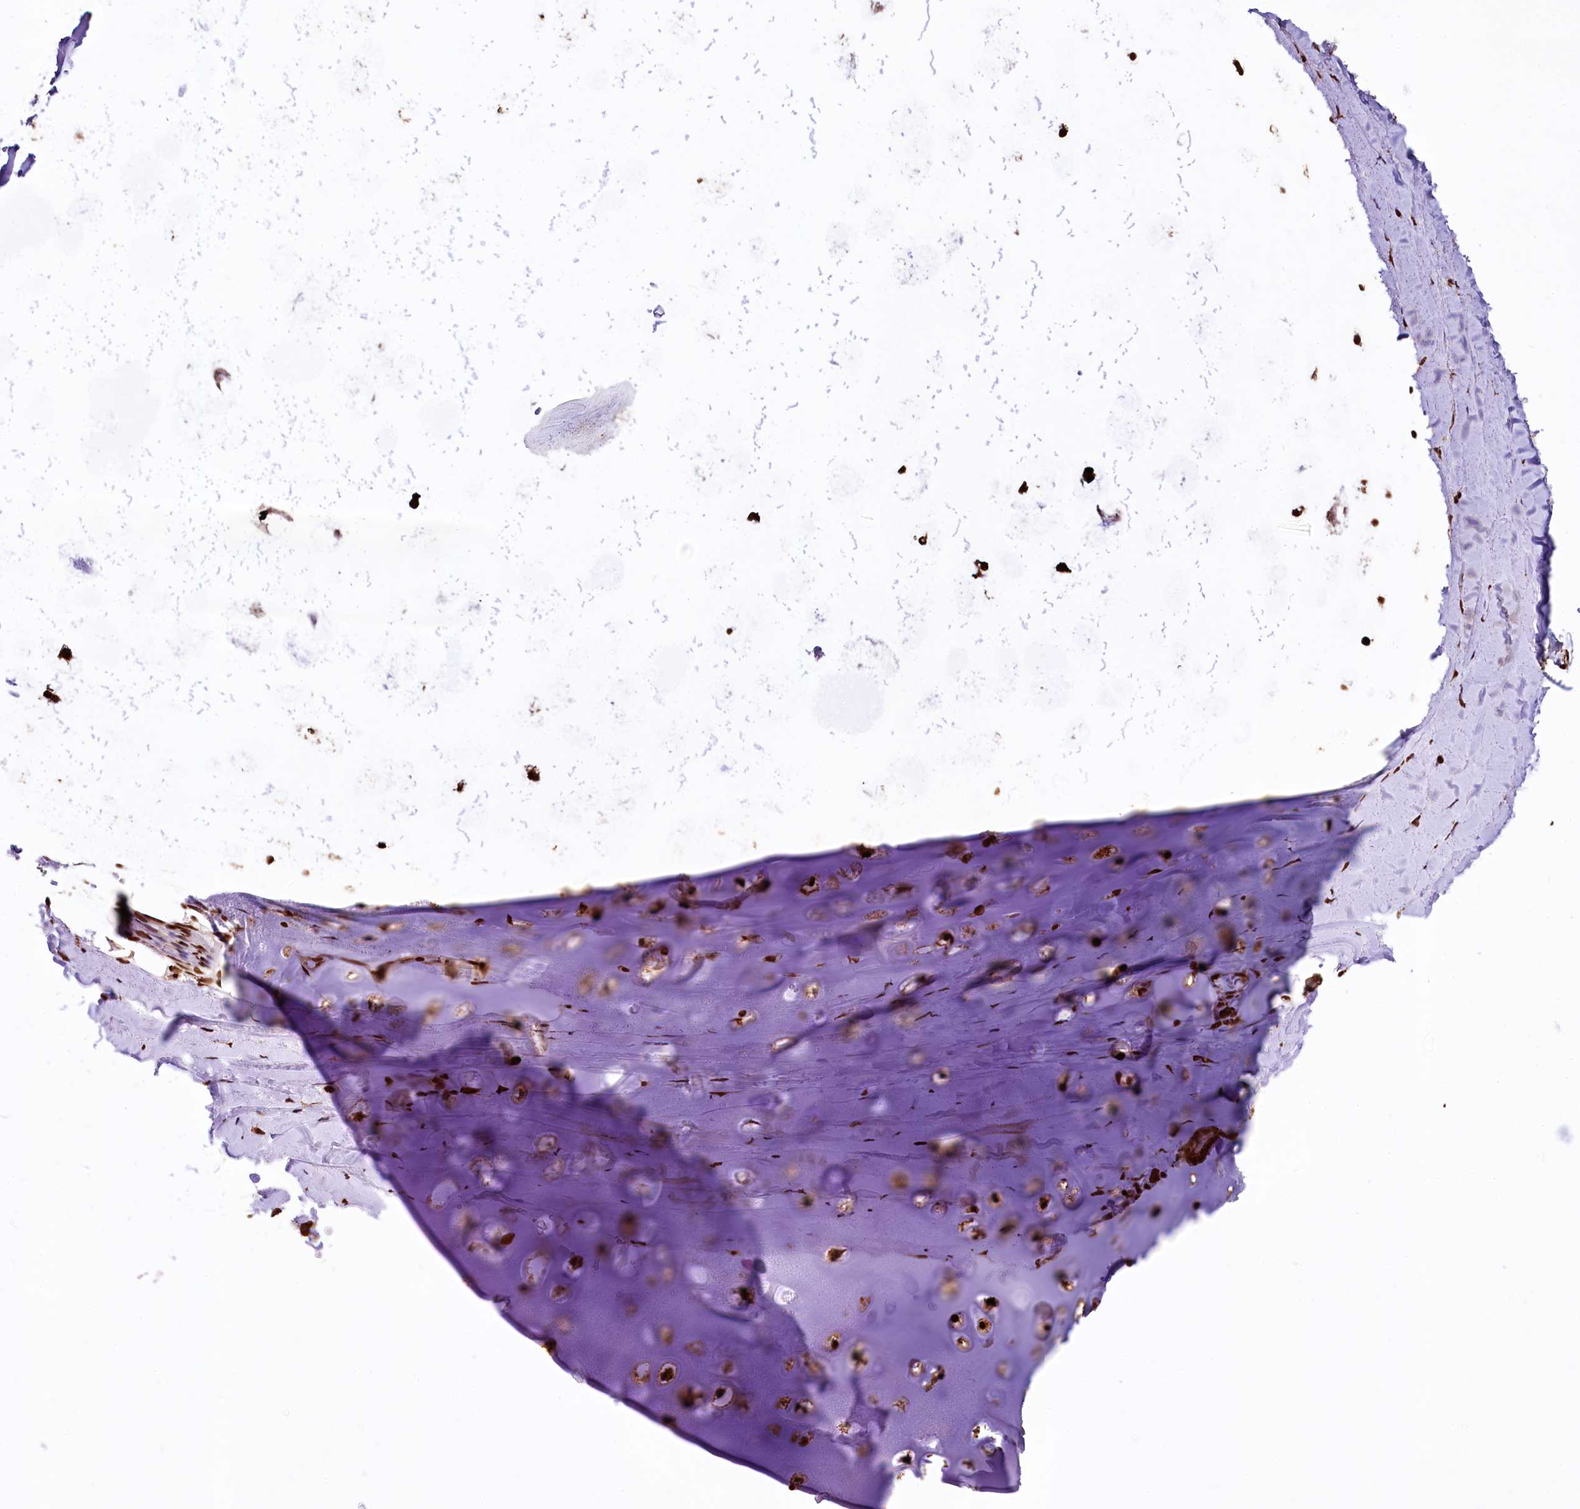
{"staining": {"intensity": "moderate", "quantity": ">75%", "location": "nuclear"}, "tissue": "adipose tissue", "cell_type": "Adipocytes", "image_type": "normal", "snomed": [{"axis": "morphology", "description": "Normal tissue, NOS"}, {"axis": "topography", "description": "Lymph node"}, {"axis": "topography", "description": "Bronchus"}], "caption": "The histopathology image reveals a brown stain indicating the presence of a protein in the nuclear of adipocytes in adipose tissue. (DAB IHC, brown staining for protein, blue staining for nuclei).", "gene": "PDS5B", "patient": {"sex": "male", "age": 63}}